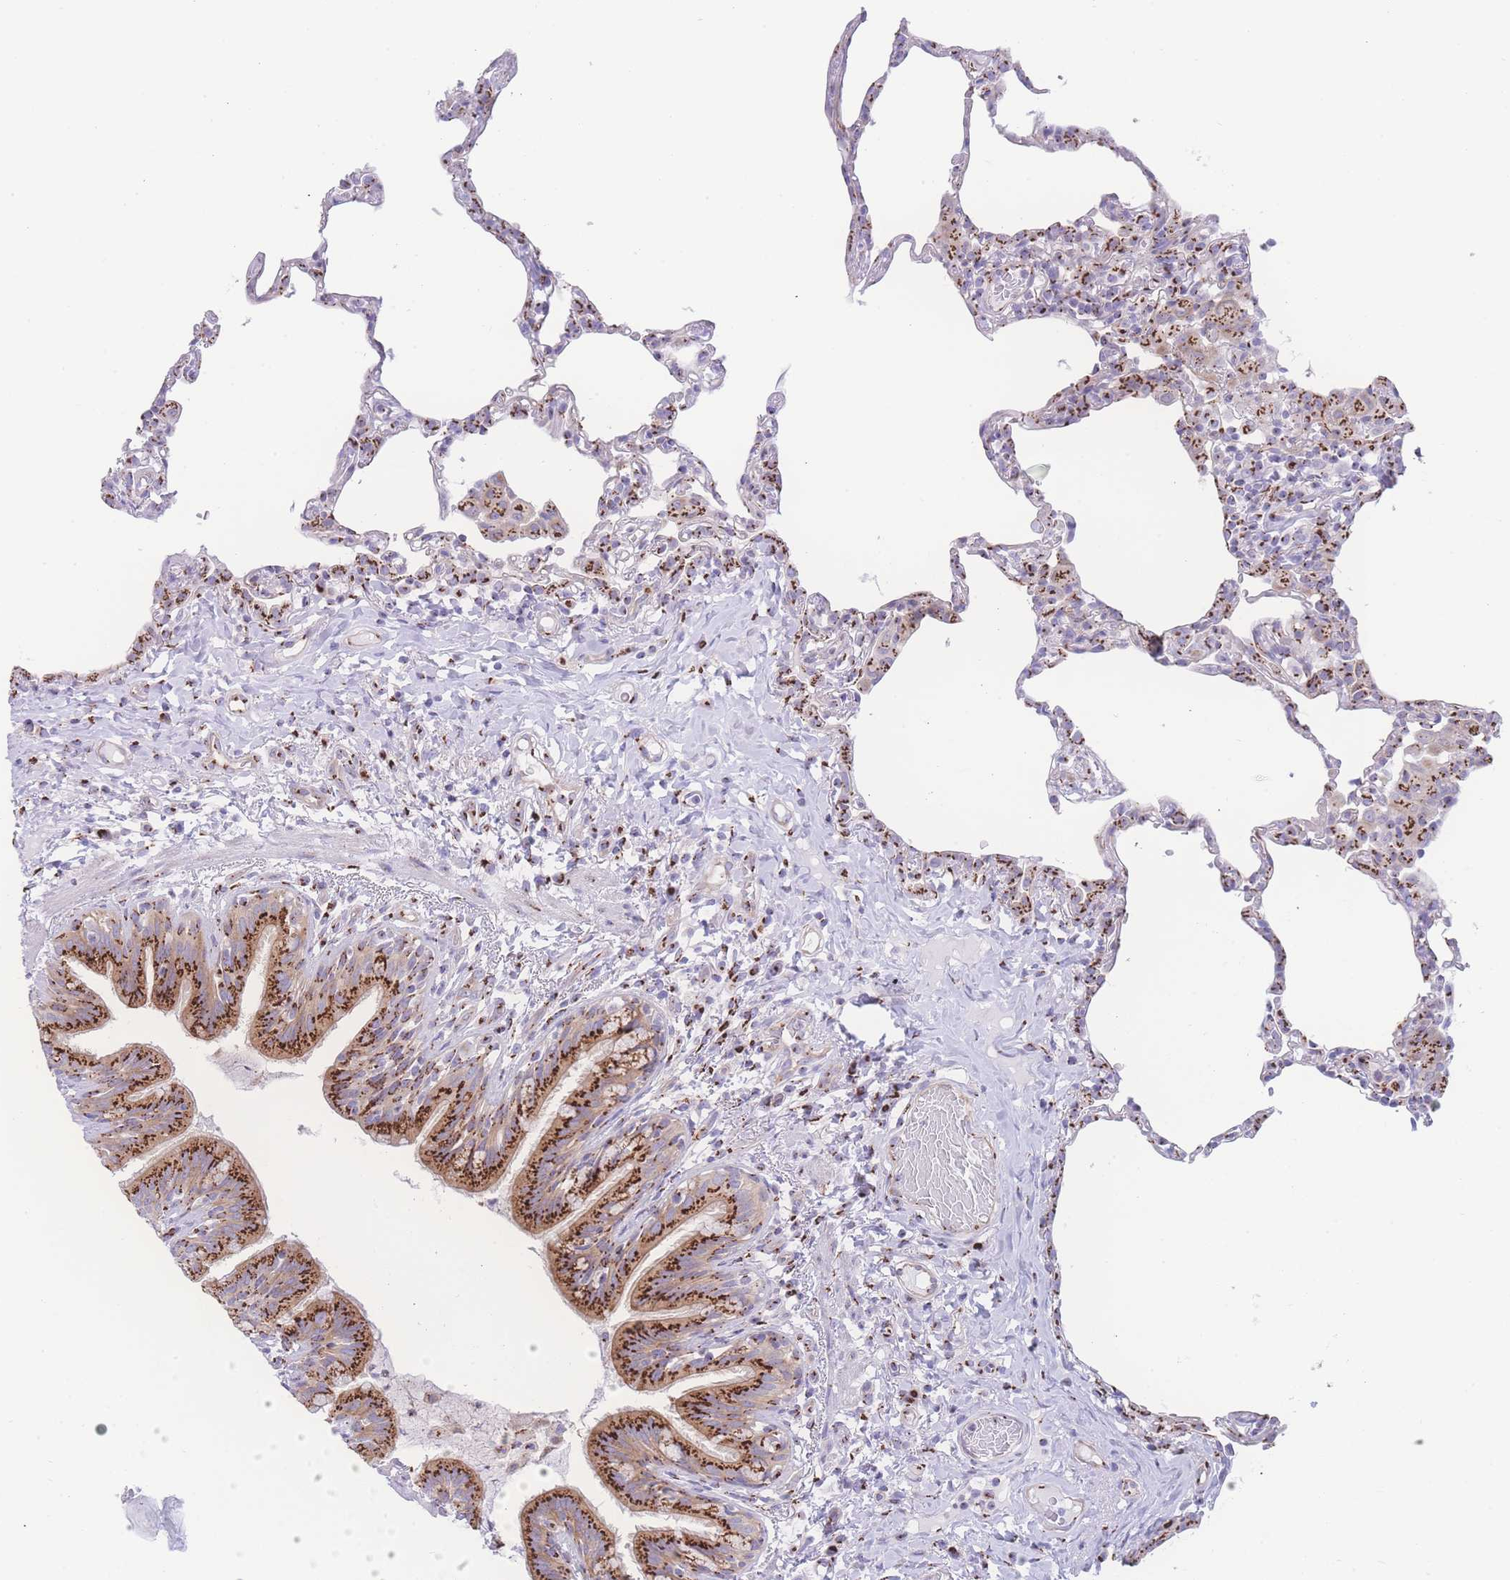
{"staining": {"intensity": "strong", "quantity": "25%-75%", "location": "cytoplasmic/membranous"}, "tissue": "lung", "cell_type": "Alveolar cells", "image_type": "normal", "snomed": [{"axis": "morphology", "description": "Normal tissue, NOS"}, {"axis": "topography", "description": "Lung"}], "caption": "Immunohistochemistry (IHC) (DAB (3,3'-diaminobenzidine)) staining of benign lung demonstrates strong cytoplasmic/membranous protein positivity in about 25%-75% of alveolar cells.", "gene": "GOLM2", "patient": {"sex": "female", "age": 57}}